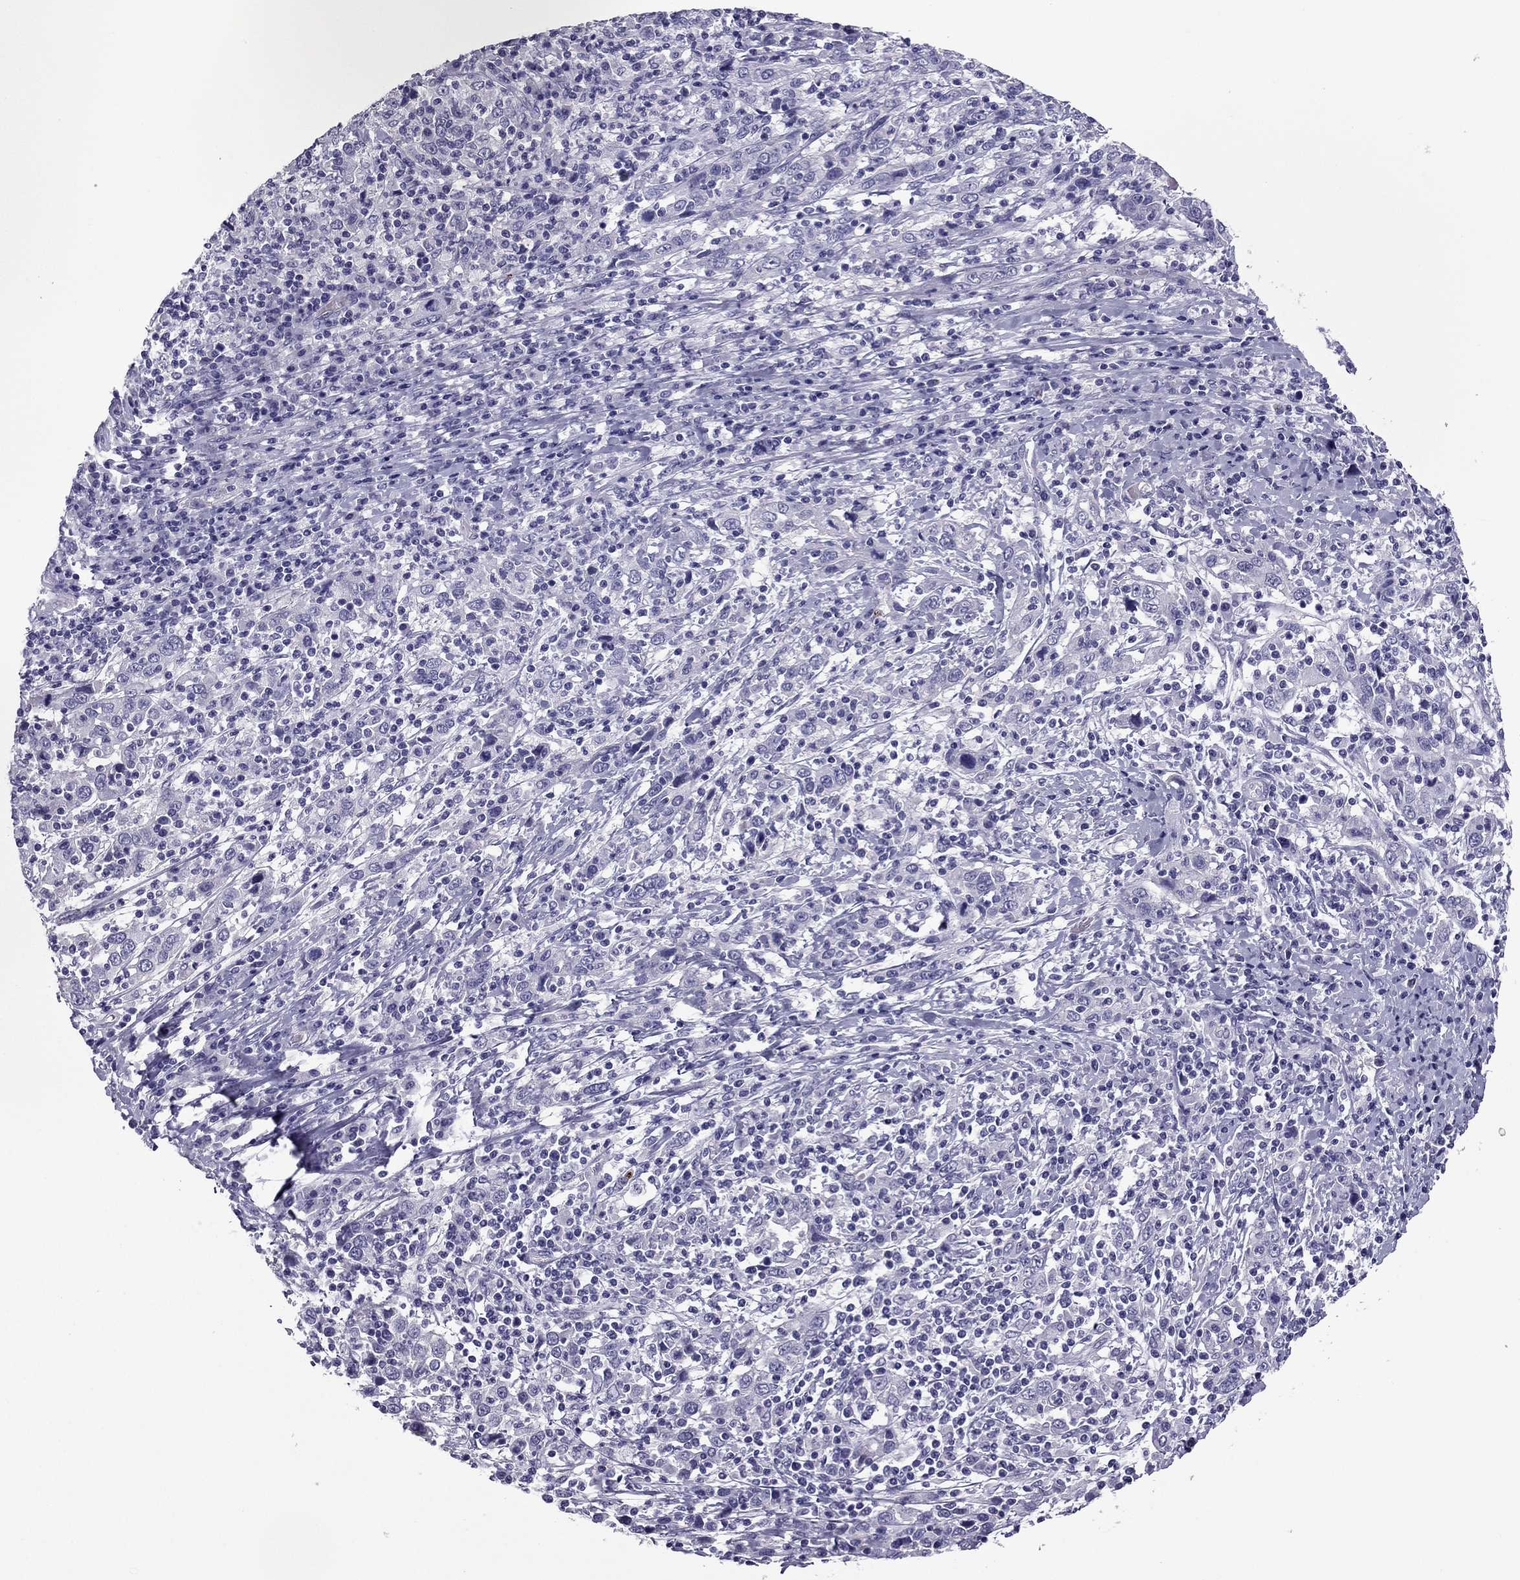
{"staining": {"intensity": "negative", "quantity": "none", "location": "none"}, "tissue": "cervical cancer", "cell_type": "Tumor cells", "image_type": "cancer", "snomed": [{"axis": "morphology", "description": "Squamous cell carcinoma, NOS"}, {"axis": "topography", "description": "Cervix"}], "caption": "DAB immunohistochemical staining of human squamous cell carcinoma (cervical) demonstrates no significant expression in tumor cells.", "gene": "PDE6A", "patient": {"sex": "female", "age": 46}}